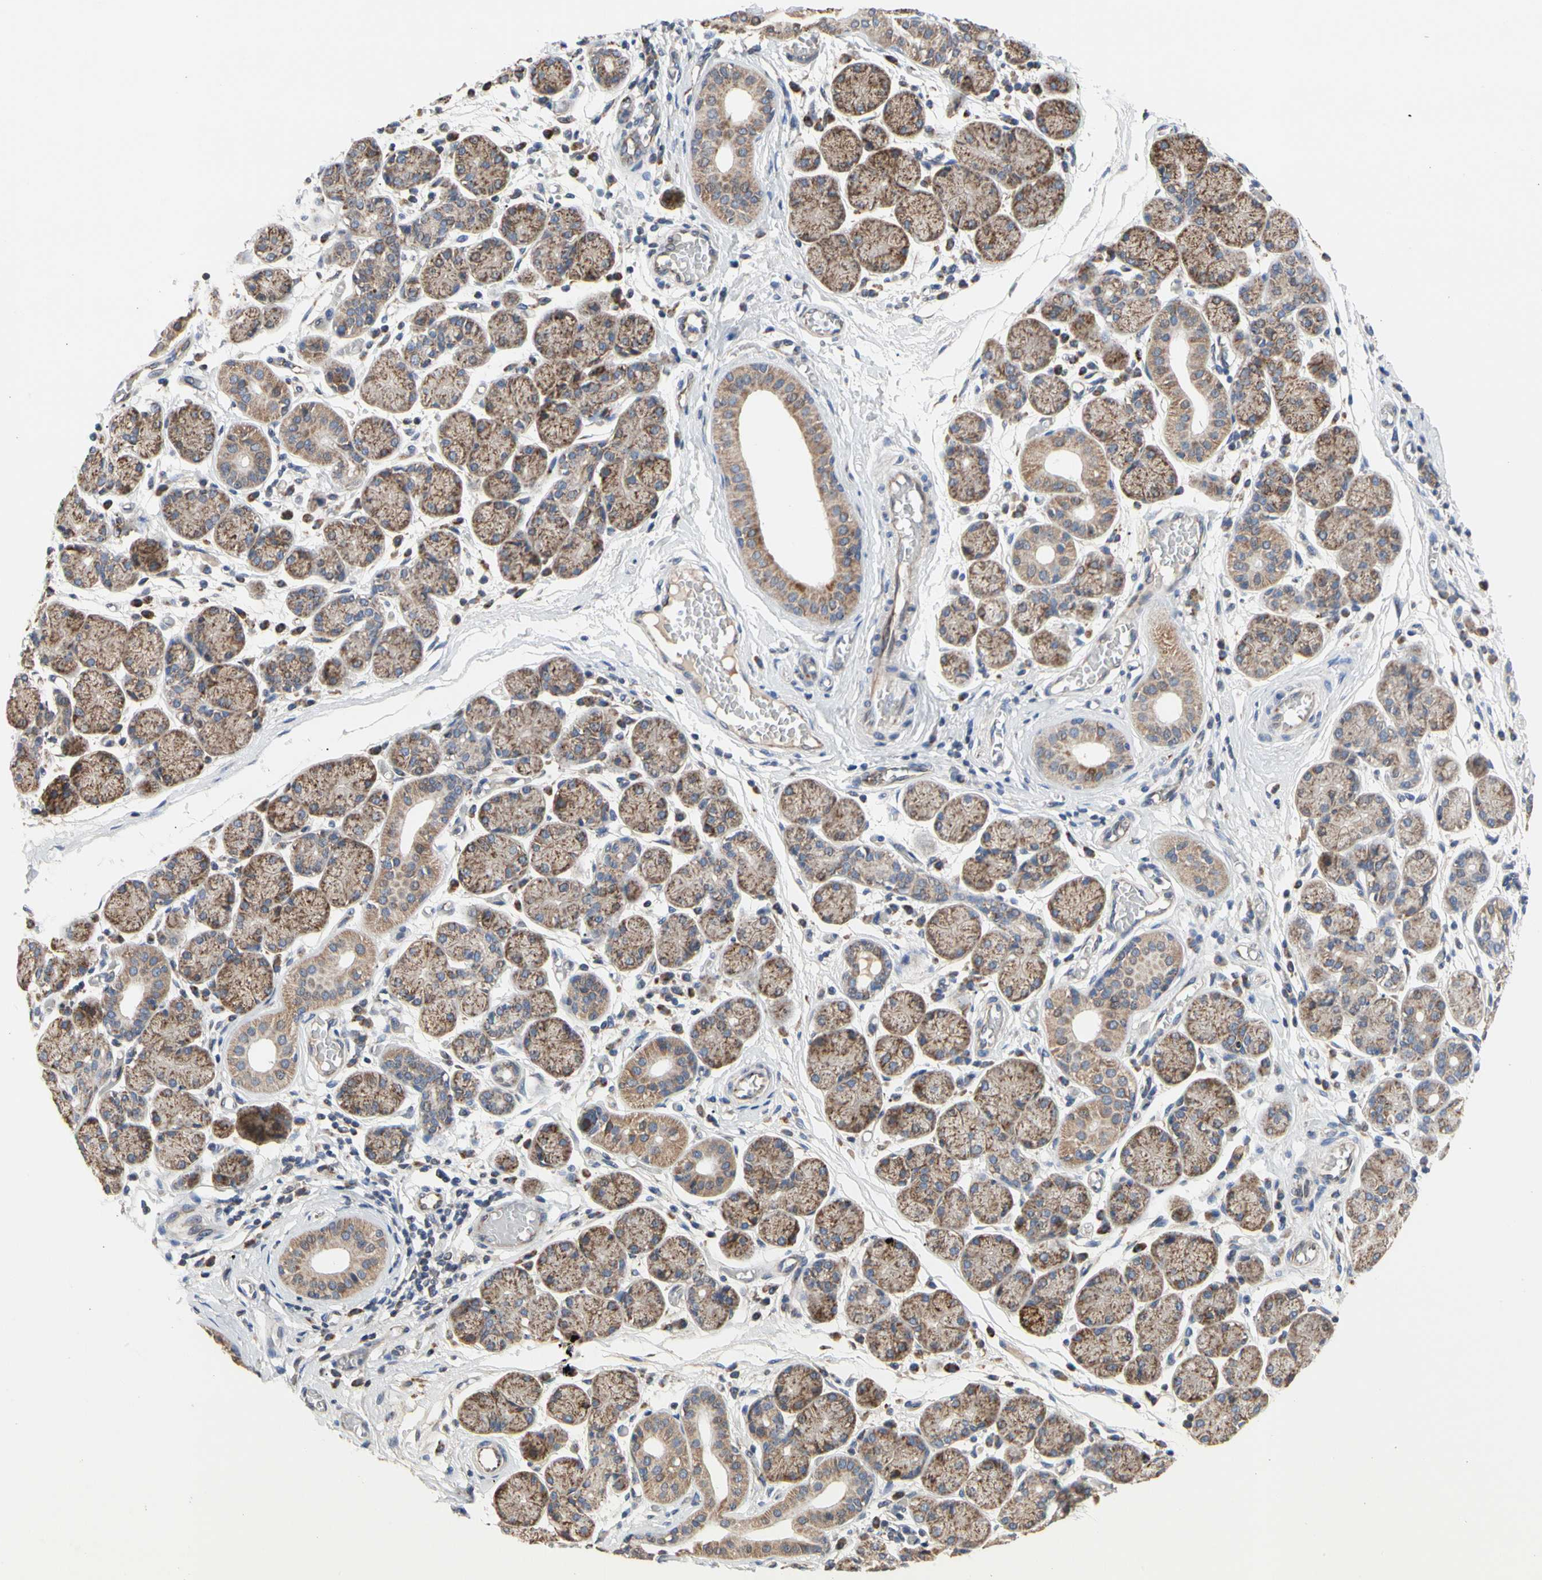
{"staining": {"intensity": "moderate", "quantity": ">75%", "location": "cytoplasmic/membranous"}, "tissue": "salivary gland", "cell_type": "Glandular cells", "image_type": "normal", "snomed": [{"axis": "morphology", "description": "Normal tissue, NOS"}, {"axis": "topography", "description": "Salivary gland"}], "caption": "Protein staining of unremarkable salivary gland displays moderate cytoplasmic/membranous staining in approximately >75% of glandular cells.", "gene": "GPD2", "patient": {"sex": "female", "age": 24}}